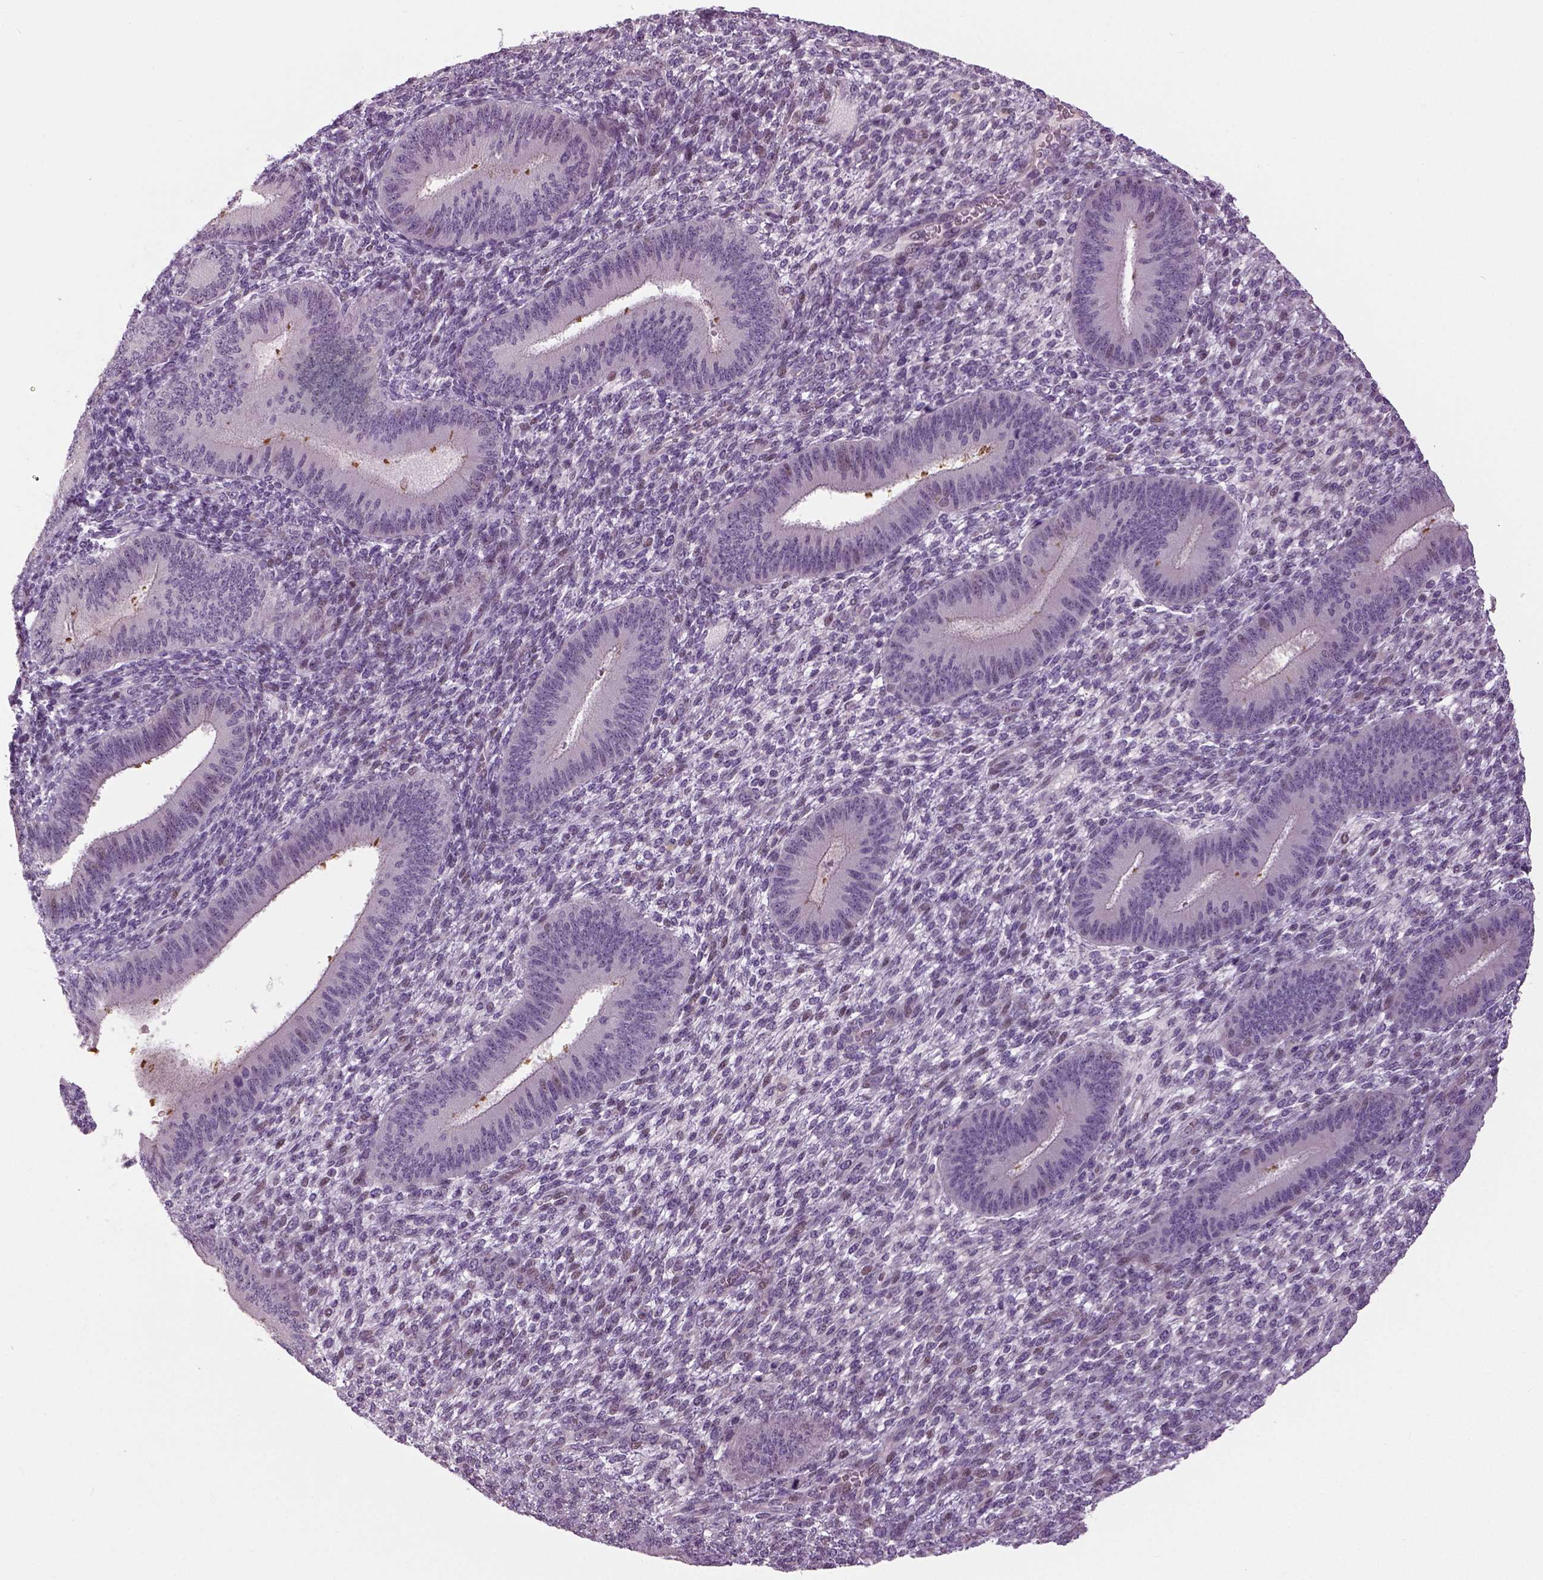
{"staining": {"intensity": "negative", "quantity": "none", "location": "none"}, "tissue": "endometrium", "cell_type": "Cells in endometrial stroma", "image_type": "normal", "snomed": [{"axis": "morphology", "description": "Normal tissue, NOS"}, {"axis": "topography", "description": "Endometrium"}], "caption": "This is an immunohistochemistry (IHC) histopathology image of normal endometrium. There is no staining in cells in endometrial stroma.", "gene": "NECAB1", "patient": {"sex": "female", "age": 39}}